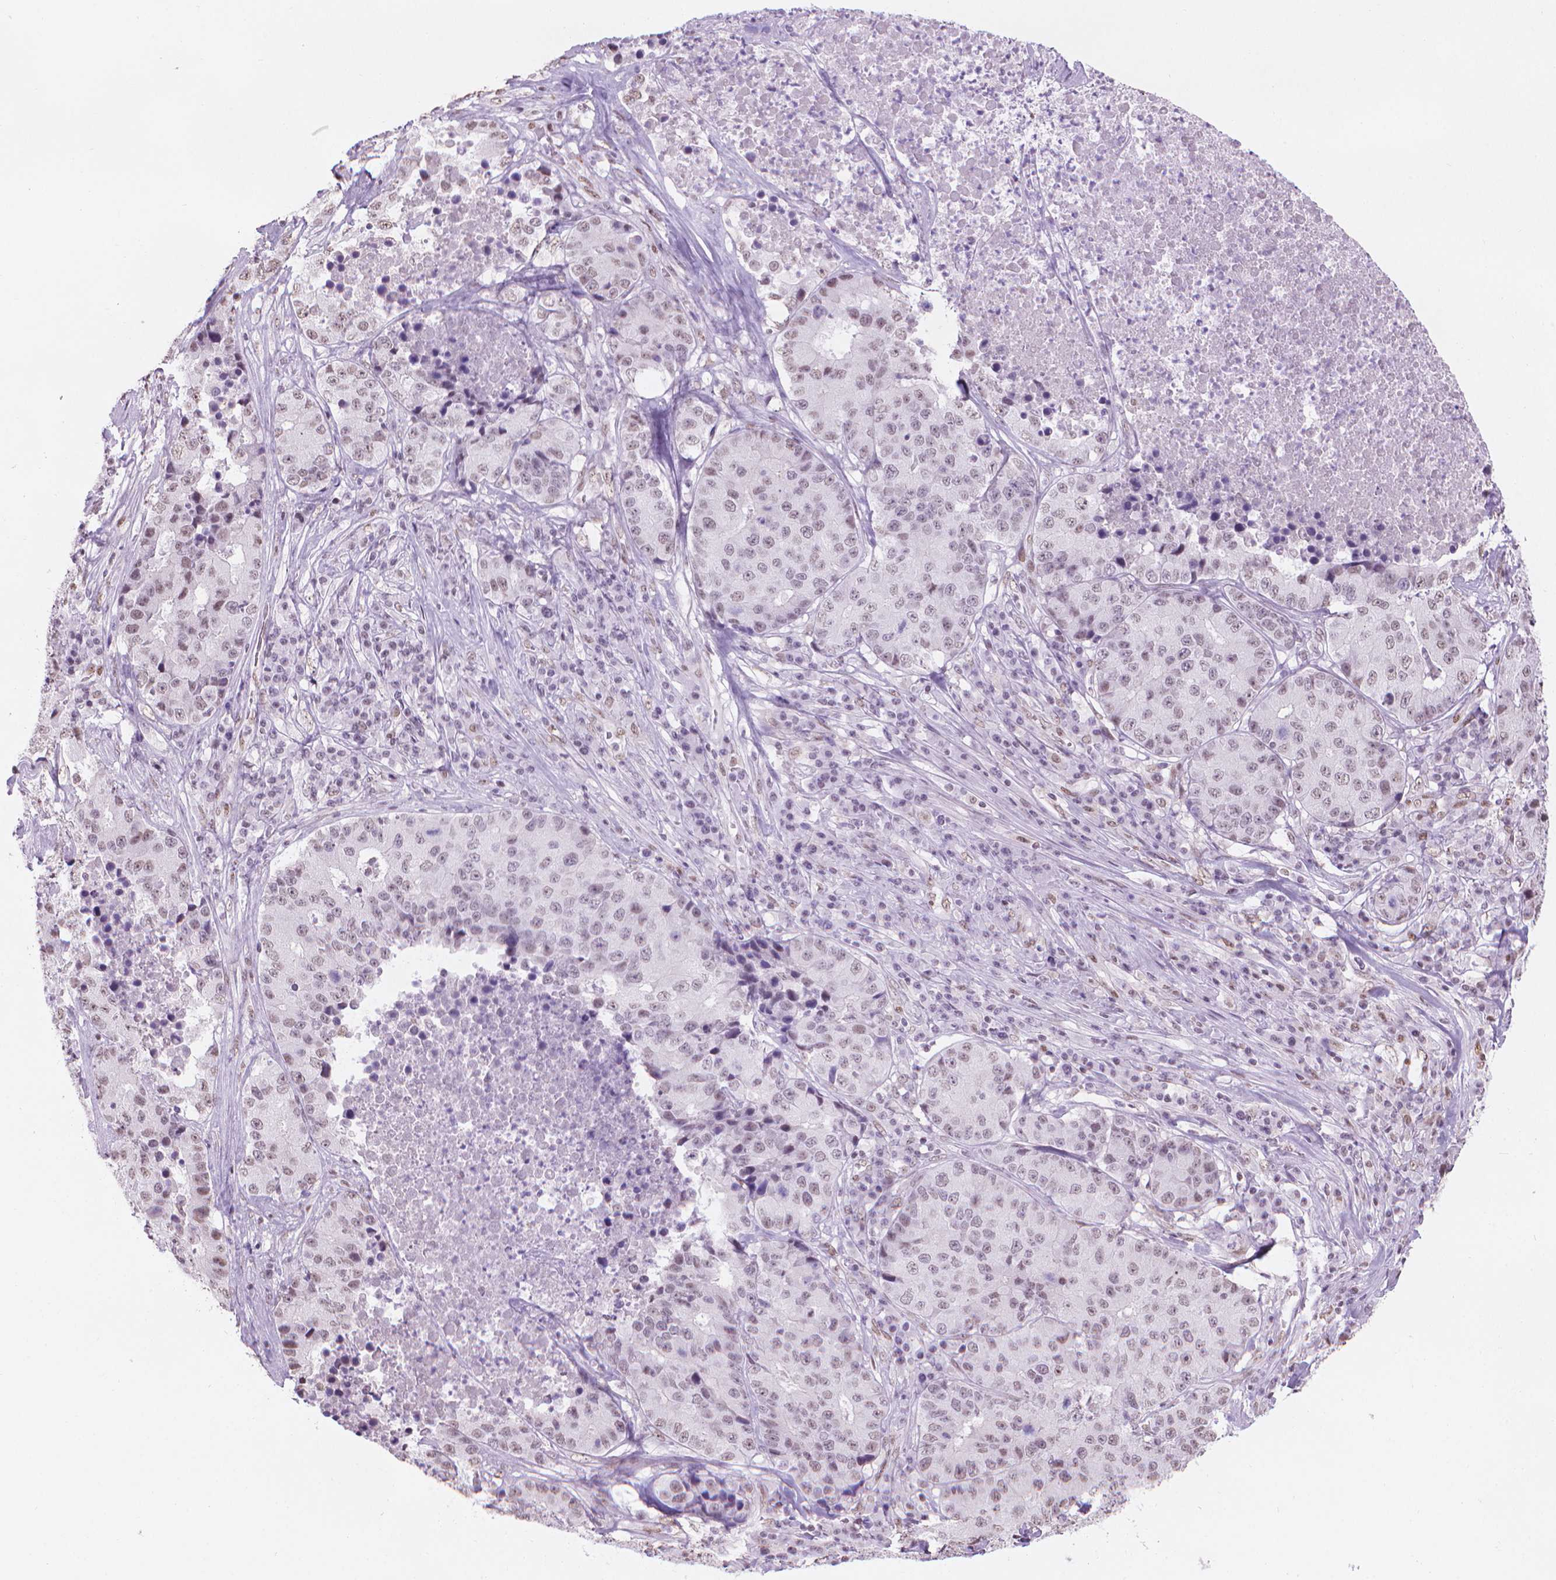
{"staining": {"intensity": "negative", "quantity": "none", "location": "none"}, "tissue": "stomach cancer", "cell_type": "Tumor cells", "image_type": "cancer", "snomed": [{"axis": "morphology", "description": "Adenocarcinoma, NOS"}, {"axis": "topography", "description": "Stomach"}], "caption": "Immunohistochemical staining of human stomach cancer (adenocarcinoma) exhibits no significant positivity in tumor cells.", "gene": "PIAS2", "patient": {"sex": "male", "age": 71}}